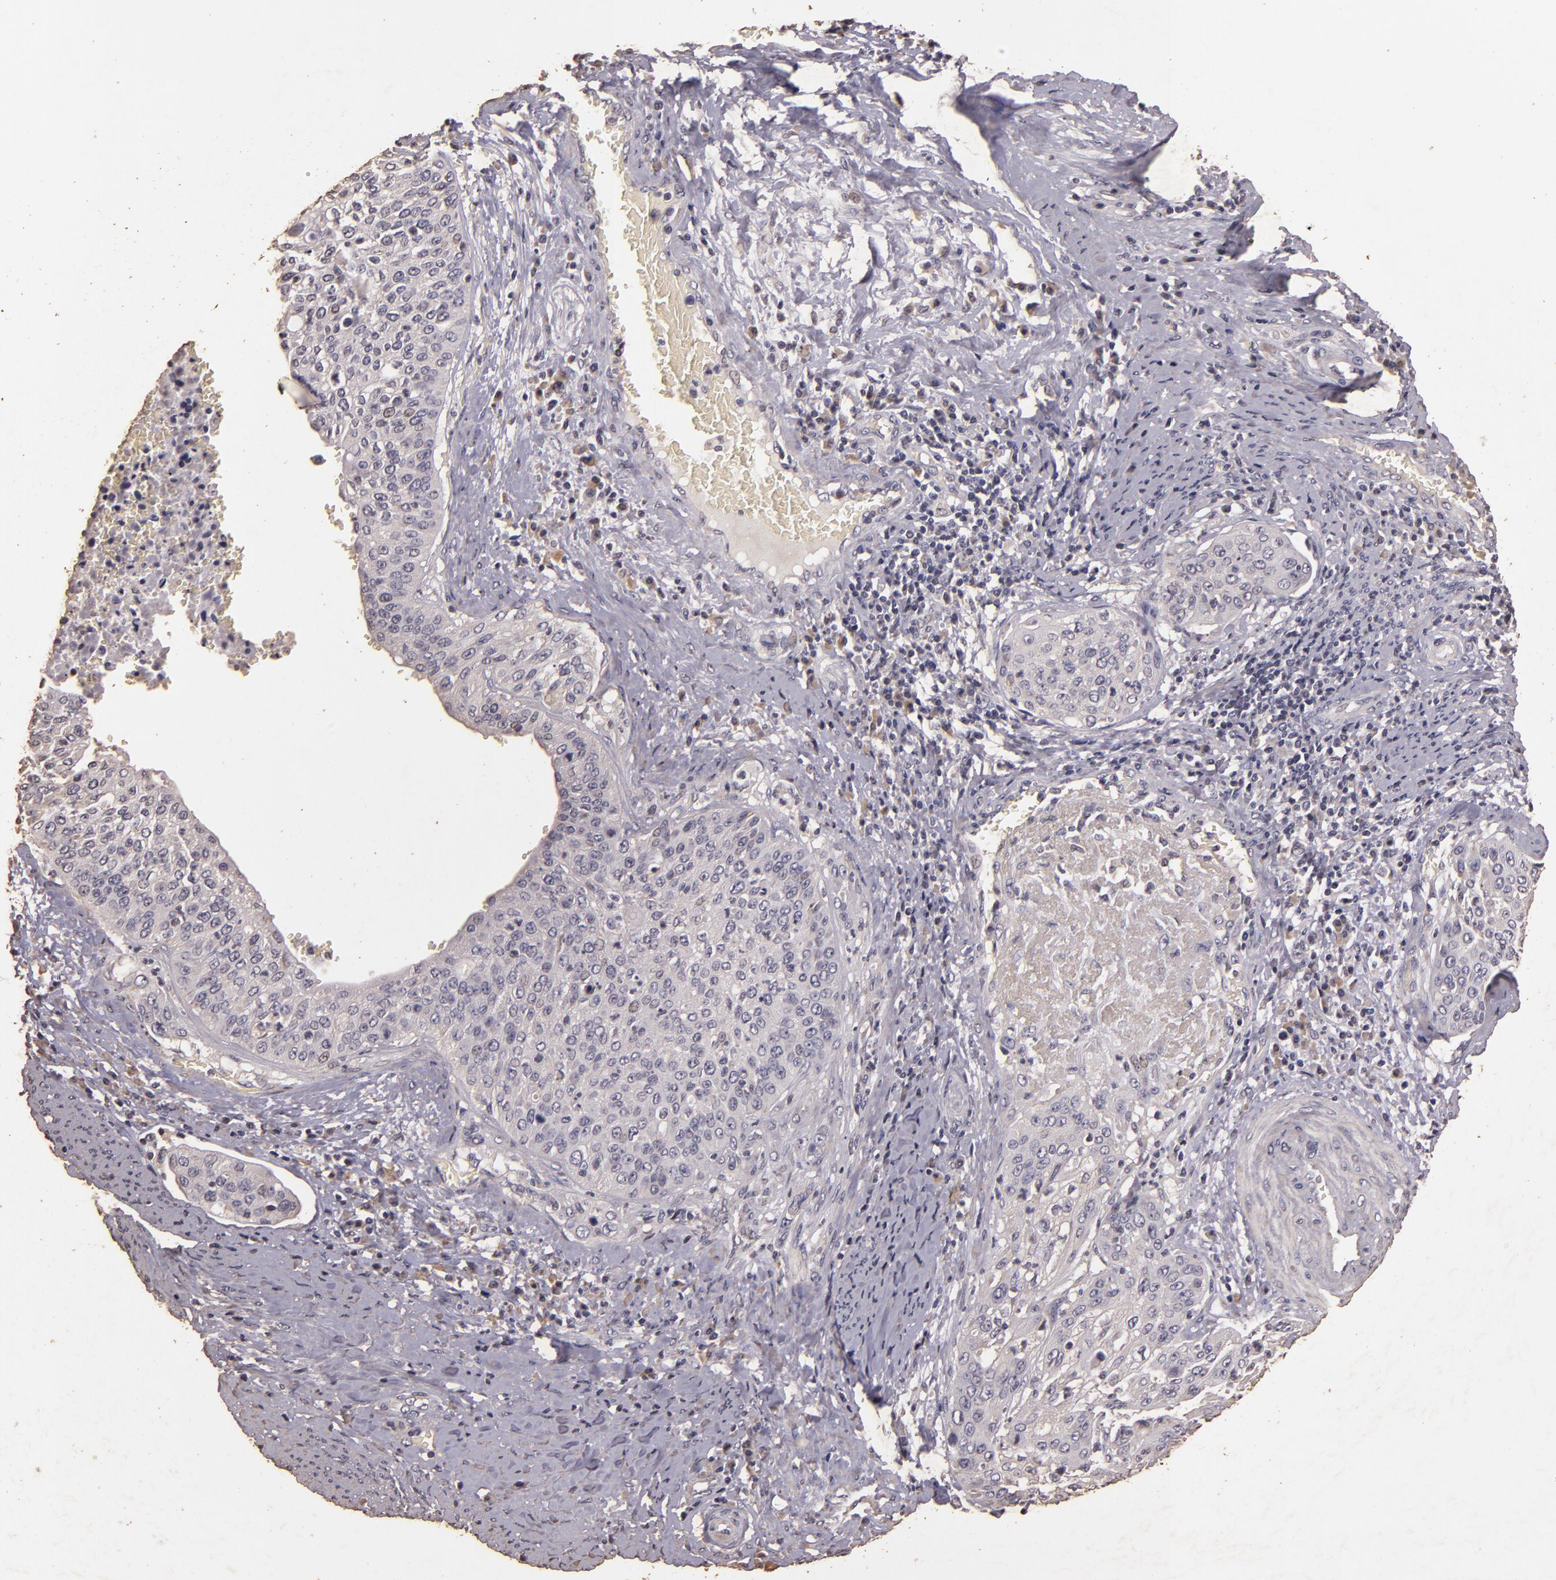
{"staining": {"intensity": "negative", "quantity": "none", "location": "none"}, "tissue": "cervical cancer", "cell_type": "Tumor cells", "image_type": "cancer", "snomed": [{"axis": "morphology", "description": "Squamous cell carcinoma, NOS"}, {"axis": "topography", "description": "Cervix"}], "caption": "Tumor cells are negative for brown protein staining in cervical cancer.", "gene": "BCL2L13", "patient": {"sex": "female", "age": 41}}